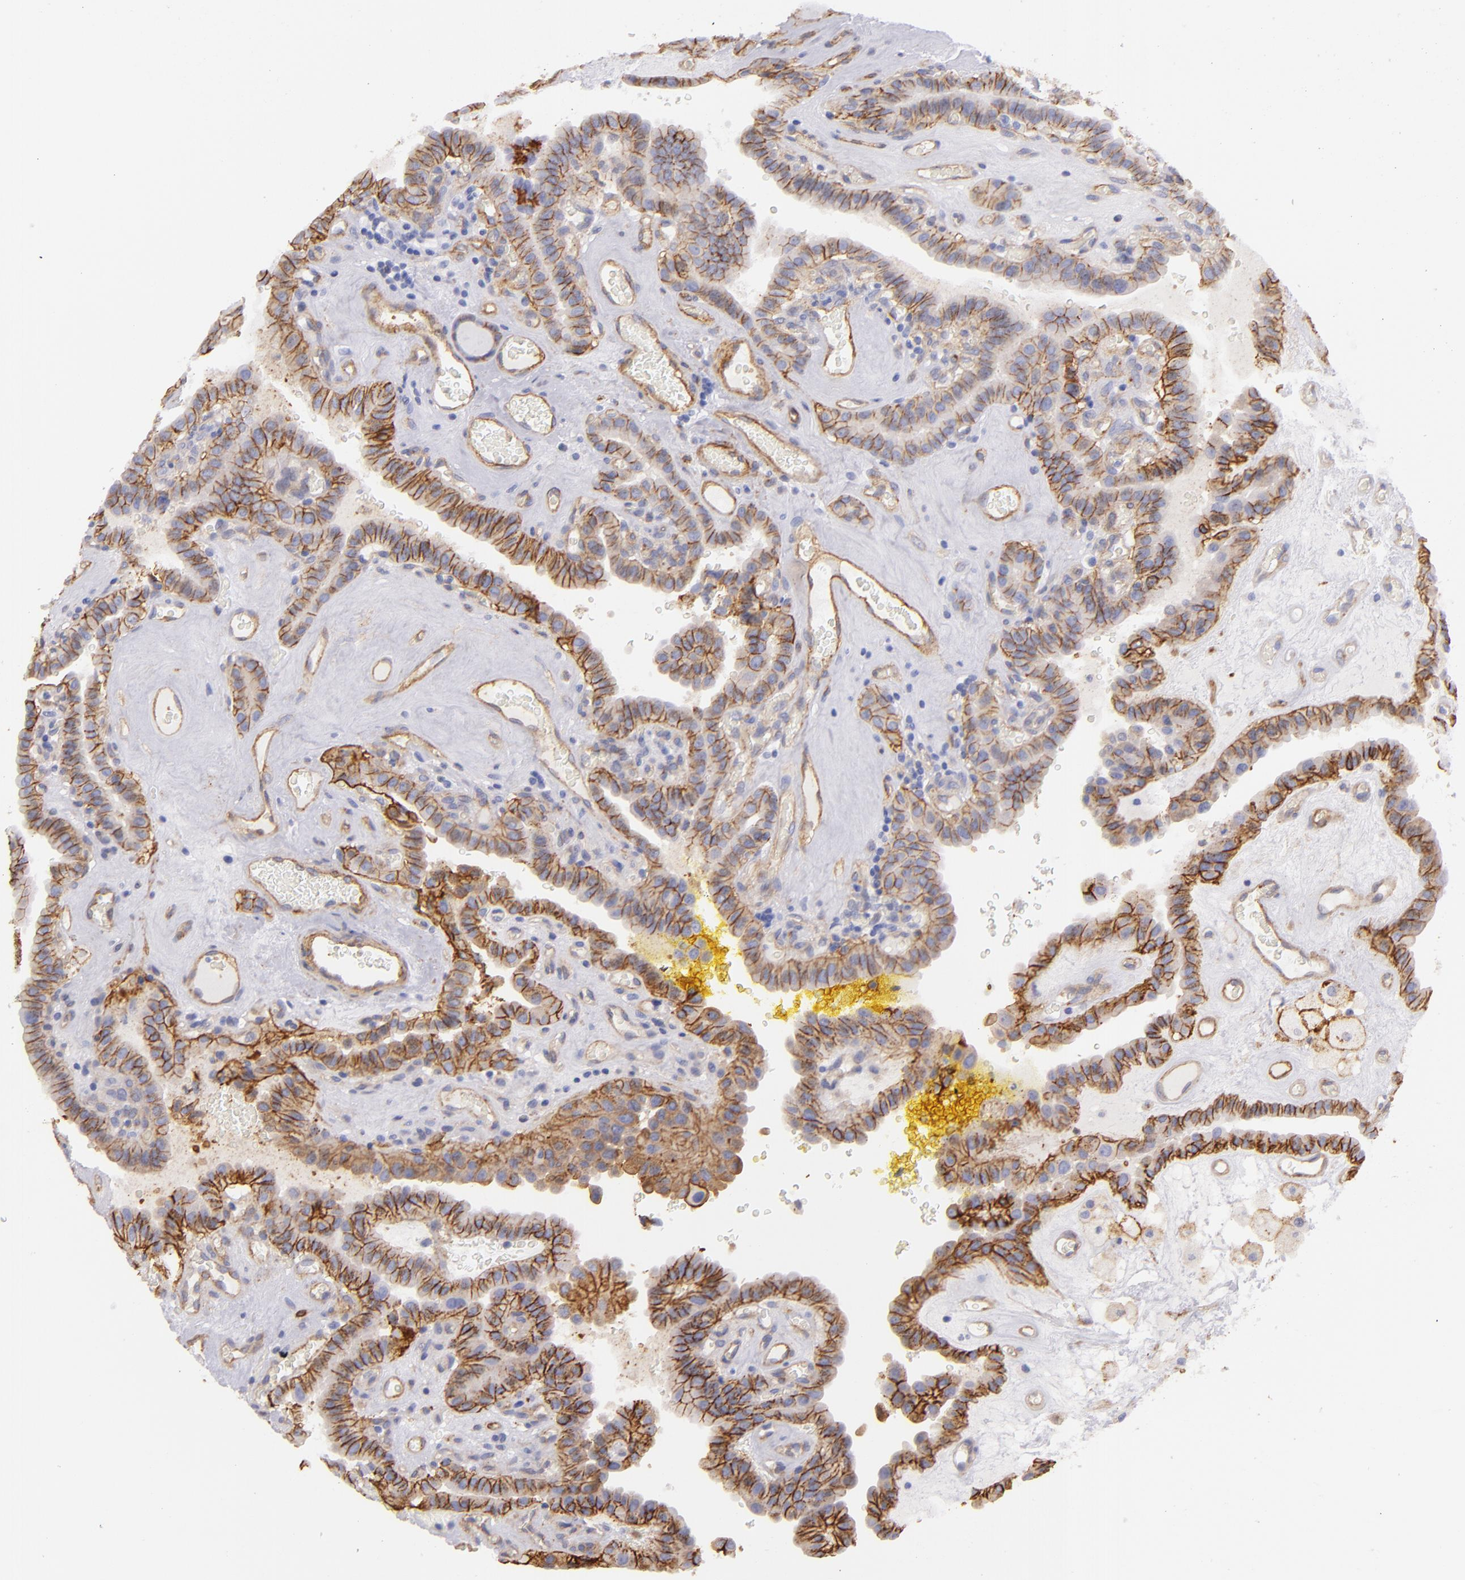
{"staining": {"intensity": "moderate", "quantity": "25%-75%", "location": "cytoplasmic/membranous"}, "tissue": "thyroid cancer", "cell_type": "Tumor cells", "image_type": "cancer", "snomed": [{"axis": "morphology", "description": "Papillary adenocarcinoma, NOS"}, {"axis": "topography", "description": "Thyroid gland"}], "caption": "Moderate cytoplasmic/membranous staining is identified in approximately 25%-75% of tumor cells in thyroid cancer. Immunohistochemistry stains the protein of interest in brown and the nuclei are stained blue.", "gene": "CD151", "patient": {"sex": "male", "age": 87}}